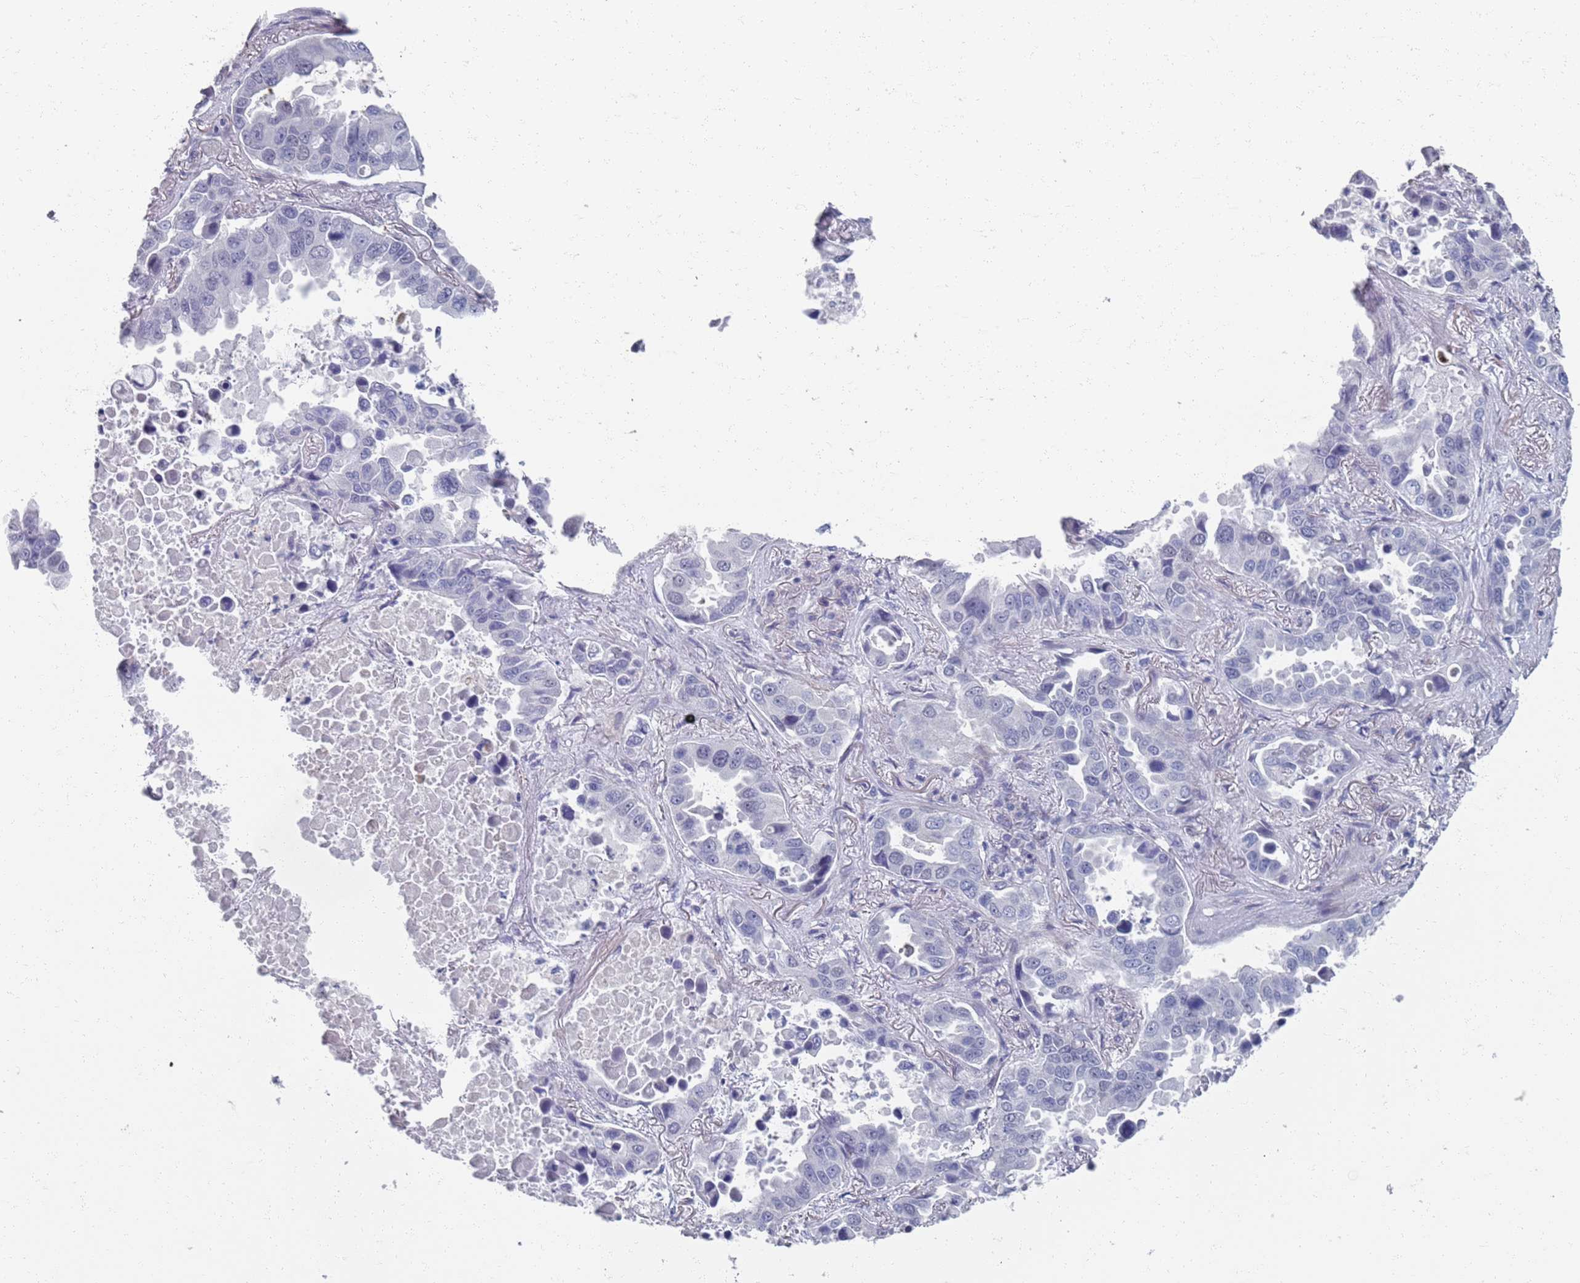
{"staining": {"intensity": "negative", "quantity": "none", "location": "none"}, "tissue": "lung cancer", "cell_type": "Tumor cells", "image_type": "cancer", "snomed": [{"axis": "morphology", "description": "Adenocarcinoma, NOS"}, {"axis": "topography", "description": "Lung"}], "caption": "Tumor cells are negative for protein expression in human lung cancer (adenocarcinoma).", "gene": "SAMD1", "patient": {"sex": "male", "age": 64}}